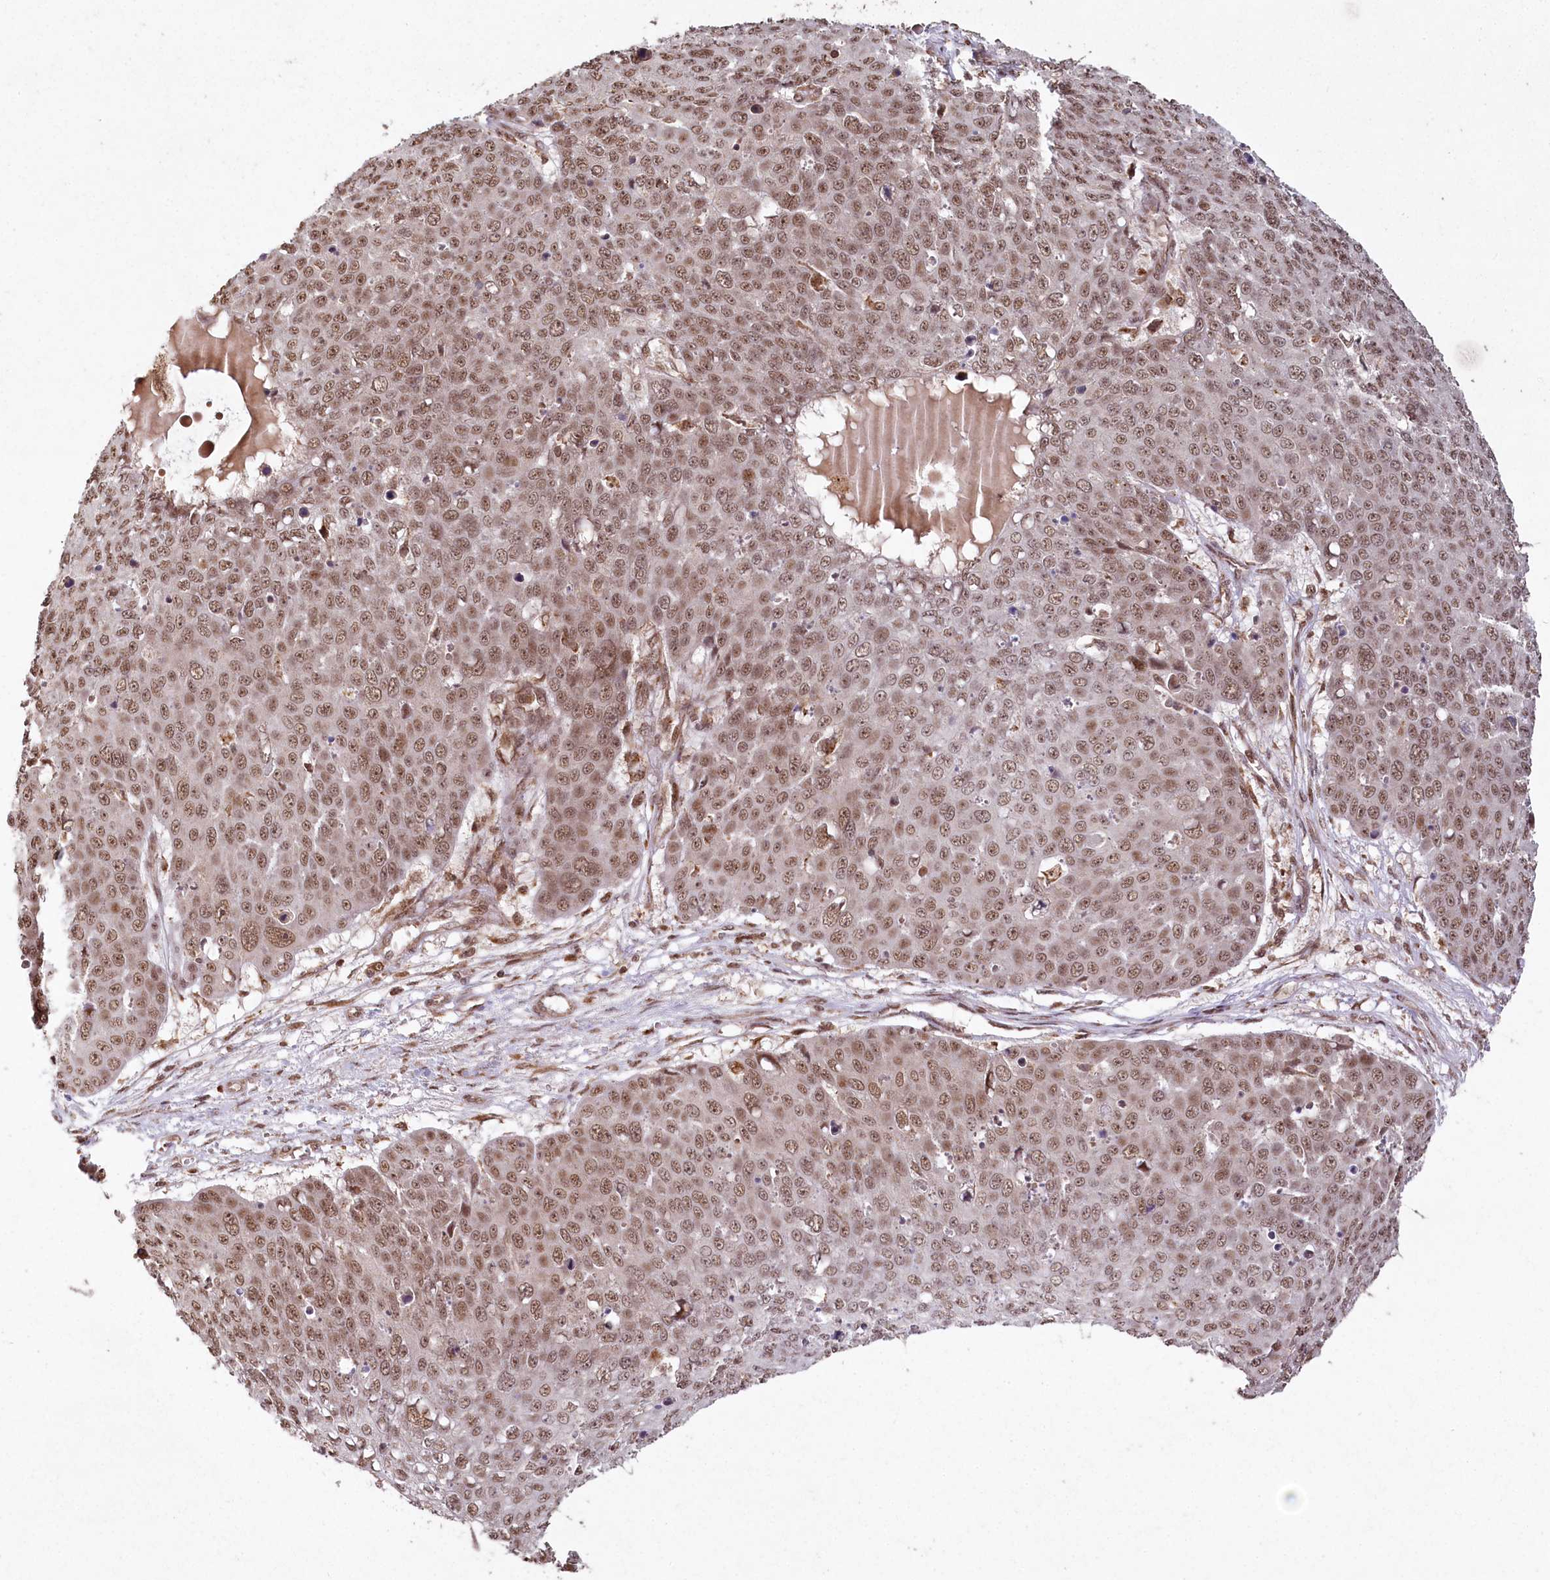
{"staining": {"intensity": "moderate", "quantity": ">75%", "location": "nuclear"}, "tissue": "skin cancer", "cell_type": "Tumor cells", "image_type": "cancer", "snomed": [{"axis": "morphology", "description": "Squamous cell carcinoma, NOS"}, {"axis": "topography", "description": "Skin"}], "caption": "A photomicrograph showing moderate nuclear staining in about >75% of tumor cells in skin cancer (squamous cell carcinoma), as visualized by brown immunohistochemical staining.", "gene": "MICU1", "patient": {"sex": "male", "age": 71}}